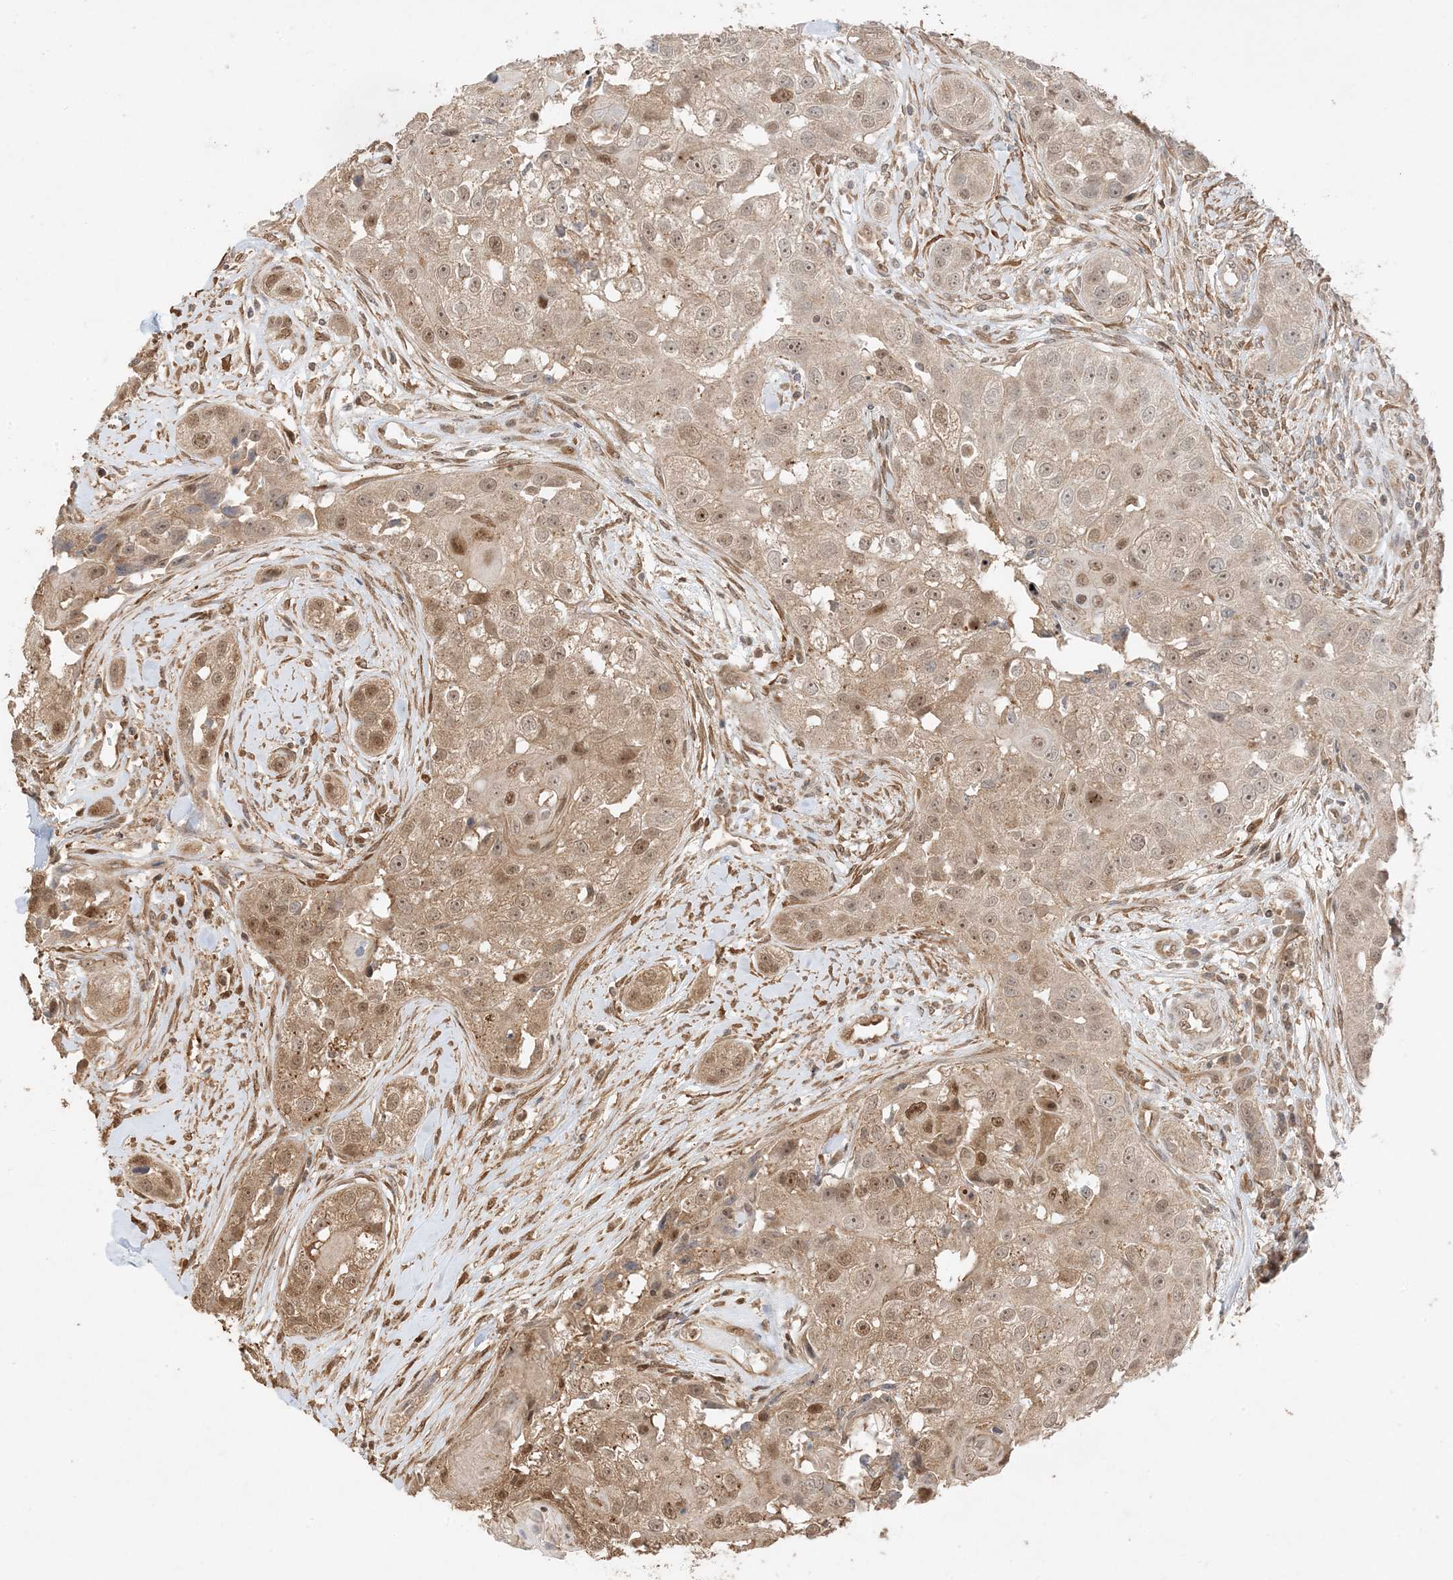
{"staining": {"intensity": "moderate", "quantity": "25%-75%", "location": "cytoplasmic/membranous,nuclear"}, "tissue": "head and neck cancer", "cell_type": "Tumor cells", "image_type": "cancer", "snomed": [{"axis": "morphology", "description": "Normal tissue, NOS"}, {"axis": "morphology", "description": "Squamous cell carcinoma, NOS"}, {"axis": "topography", "description": "Skeletal muscle"}, {"axis": "topography", "description": "Head-Neck"}], "caption": "The micrograph shows immunohistochemical staining of head and neck squamous cell carcinoma. There is moderate cytoplasmic/membranous and nuclear staining is identified in approximately 25%-75% of tumor cells.", "gene": "ZBTB41", "patient": {"sex": "male", "age": 51}}